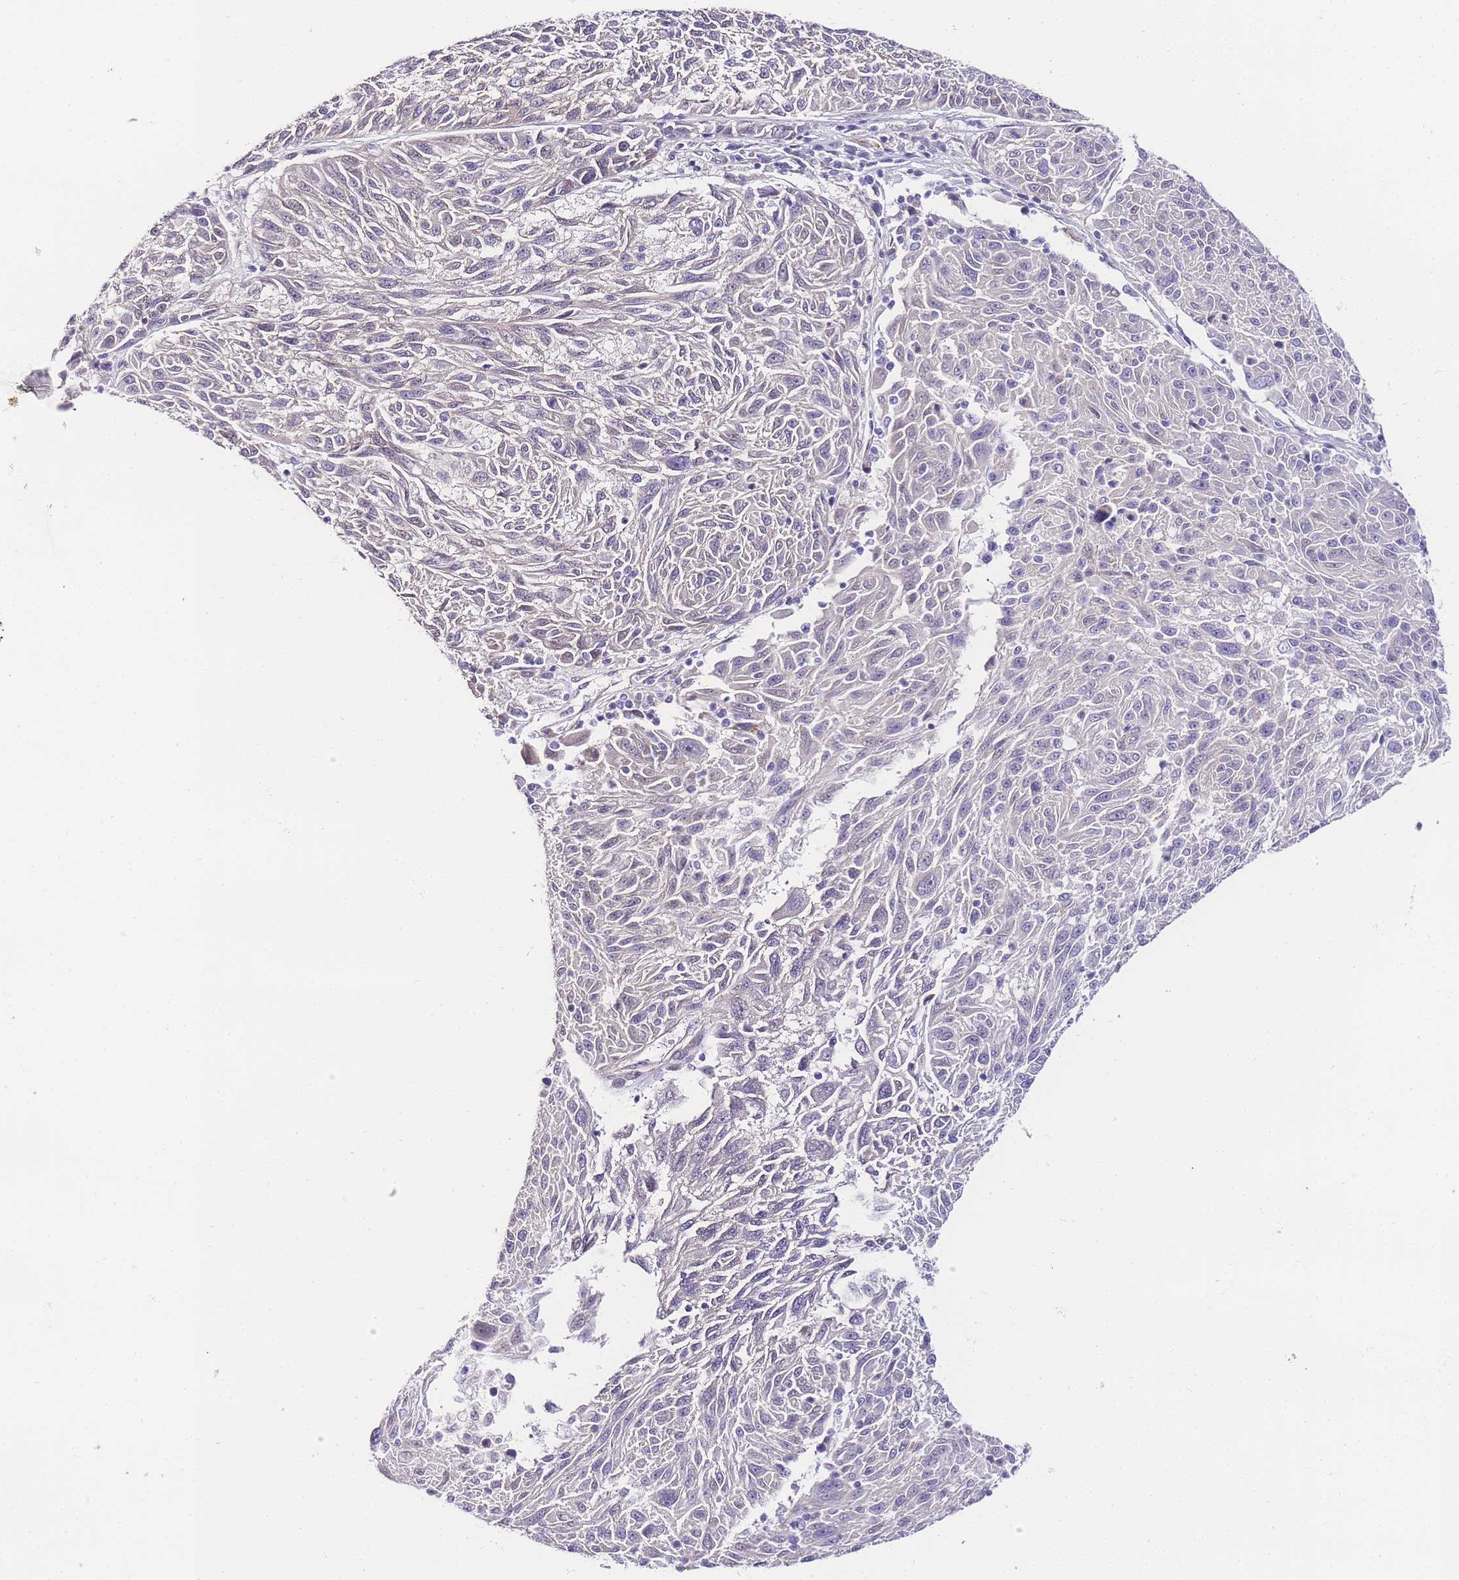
{"staining": {"intensity": "weak", "quantity": "<25%", "location": "cytoplasmic/membranous"}, "tissue": "melanoma", "cell_type": "Tumor cells", "image_type": "cancer", "snomed": [{"axis": "morphology", "description": "Malignant melanoma, NOS"}, {"axis": "topography", "description": "Skin"}], "caption": "This is an immunohistochemistry photomicrograph of malignant melanoma. There is no staining in tumor cells.", "gene": "PDCD7", "patient": {"sex": "male", "age": 53}}